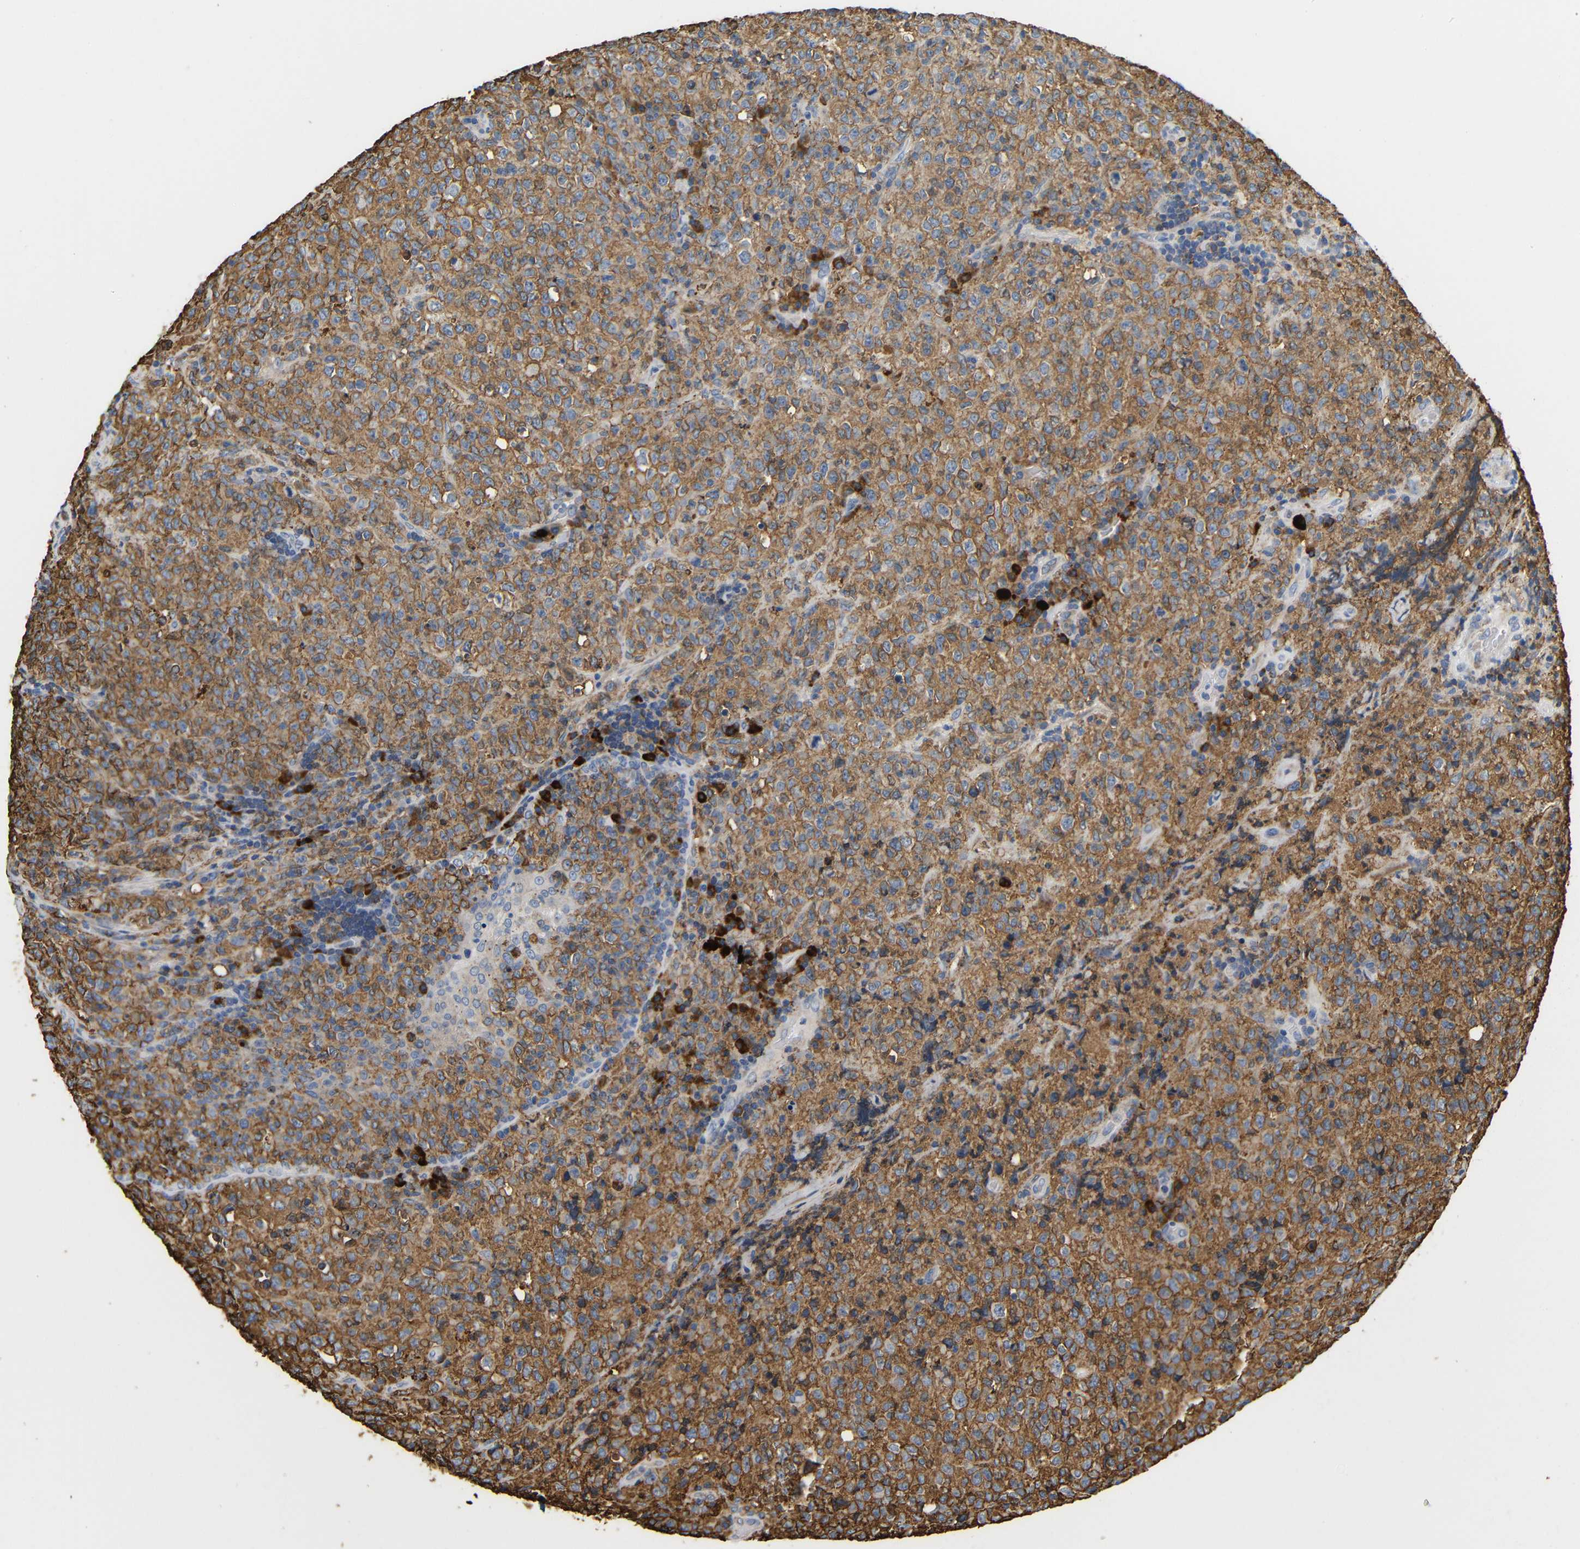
{"staining": {"intensity": "moderate", "quantity": ">75%", "location": "cytoplasmic/membranous"}, "tissue": "lymphoma", "cell_type": "Tumor cells", "image_type": "cancer", "snomed": [{"axis": "morphology", "description": "Malignant lymphoma, non-Hodgkin's type, High grade"}, {"axis": "topography", "description": "Tonsil"}], "caption": "Immunohistochemical staining of lymphoma reveals medium levels of moderate cytoplasmic/membranous positivity in approximately >75% of tumor cells.", "gene": "HLA-DQB1", "patient": {"sex": "female", "age": 36}}